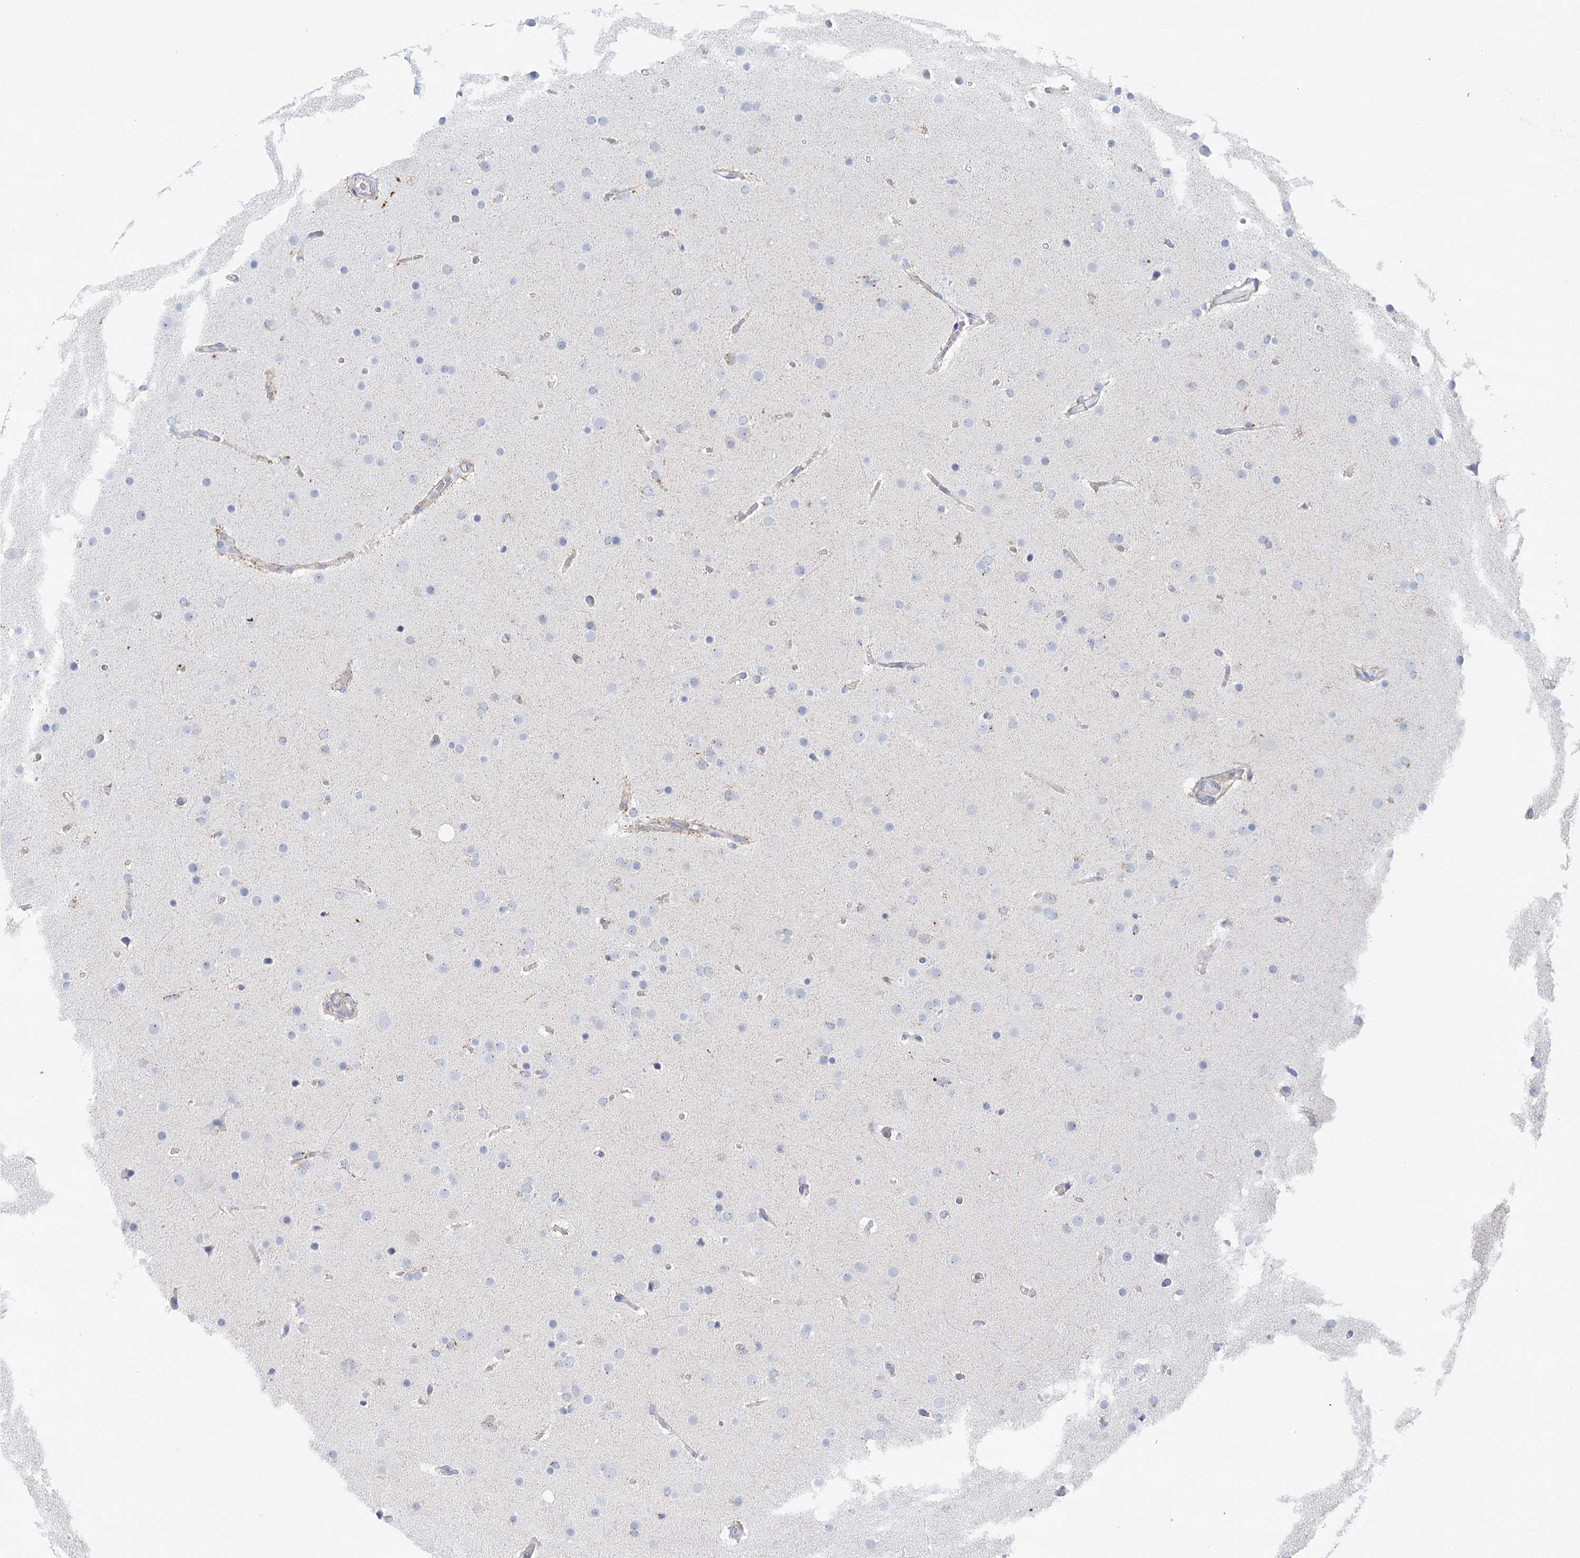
{"staining": {"intensity": "negative", "quantity": "none", "location": "none"}, "tissue": "glioma", "cell_type": "Tumor cells", "image_type": "cancer", "snomed": [{"axis": "morphology", "description": "Glioma, malignant, High grade"}, {"axis": "topography", "description": "Cerebral cortex"}], "caption": "An immunohistochemistry photomicrograph of high-grade glioma (malignant) is shown. There is no staining in tumor cells of high-grade glioma (malignant). (Stains: DAB (3,3'-diaminobenzidine) IHC with hematoxylin counter stain, Microscopy: brightfield microscopy at high magnification).", "gene": "DHTKD1", "patient": {"sex": "female", "age": 36}}